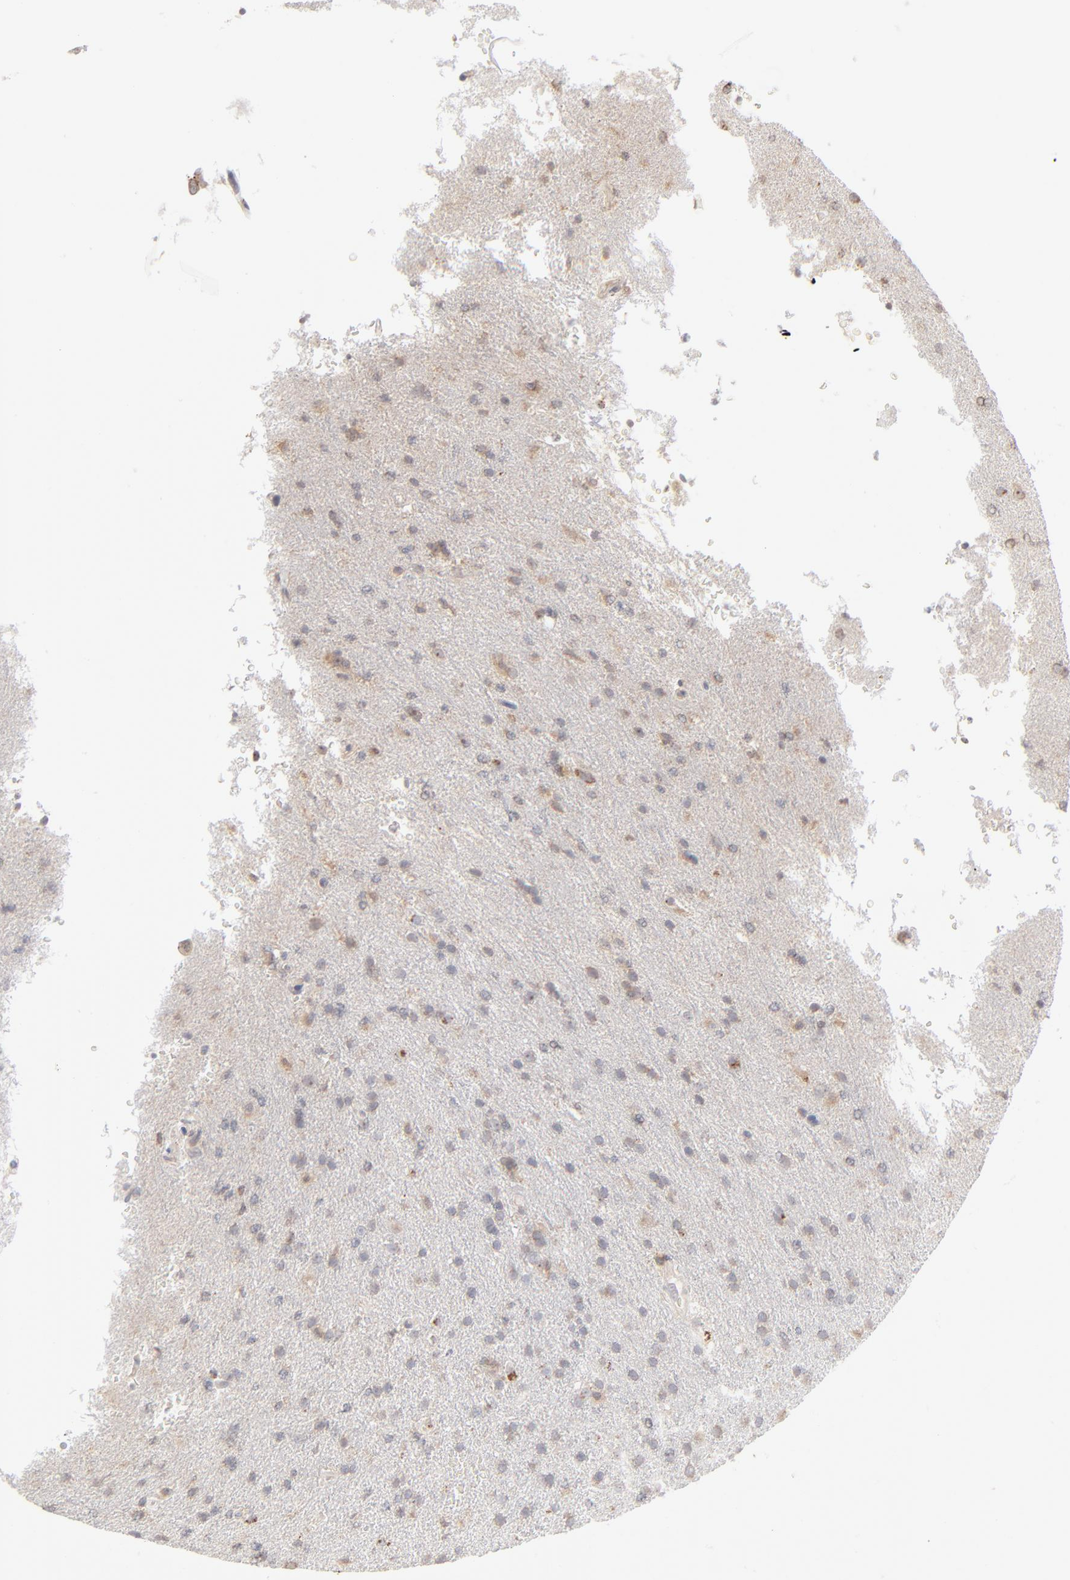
{"staining": {"intensity": "weak", "quantity": "25%-75%", "location": "cytoplasmic/membranous"}, "tissue": "glioma", "cell_type": "Tumor cells", "image_type": "cancer", "snomed": [{"axis": "morphology", "description": "Glioma, malignant, High grade"}, {"axis": "topography", "description": "Brain"}], "caption": "An immunohistochemistry histopathology image of neoplastic tissue is shown. Protein staining in brown labels weak cytoplasmic/membranous positivity in malignant glioma (high-grade) within tumor cells.", "gene": "POMT2", "patient": {"sex": "male", "age": 33}}